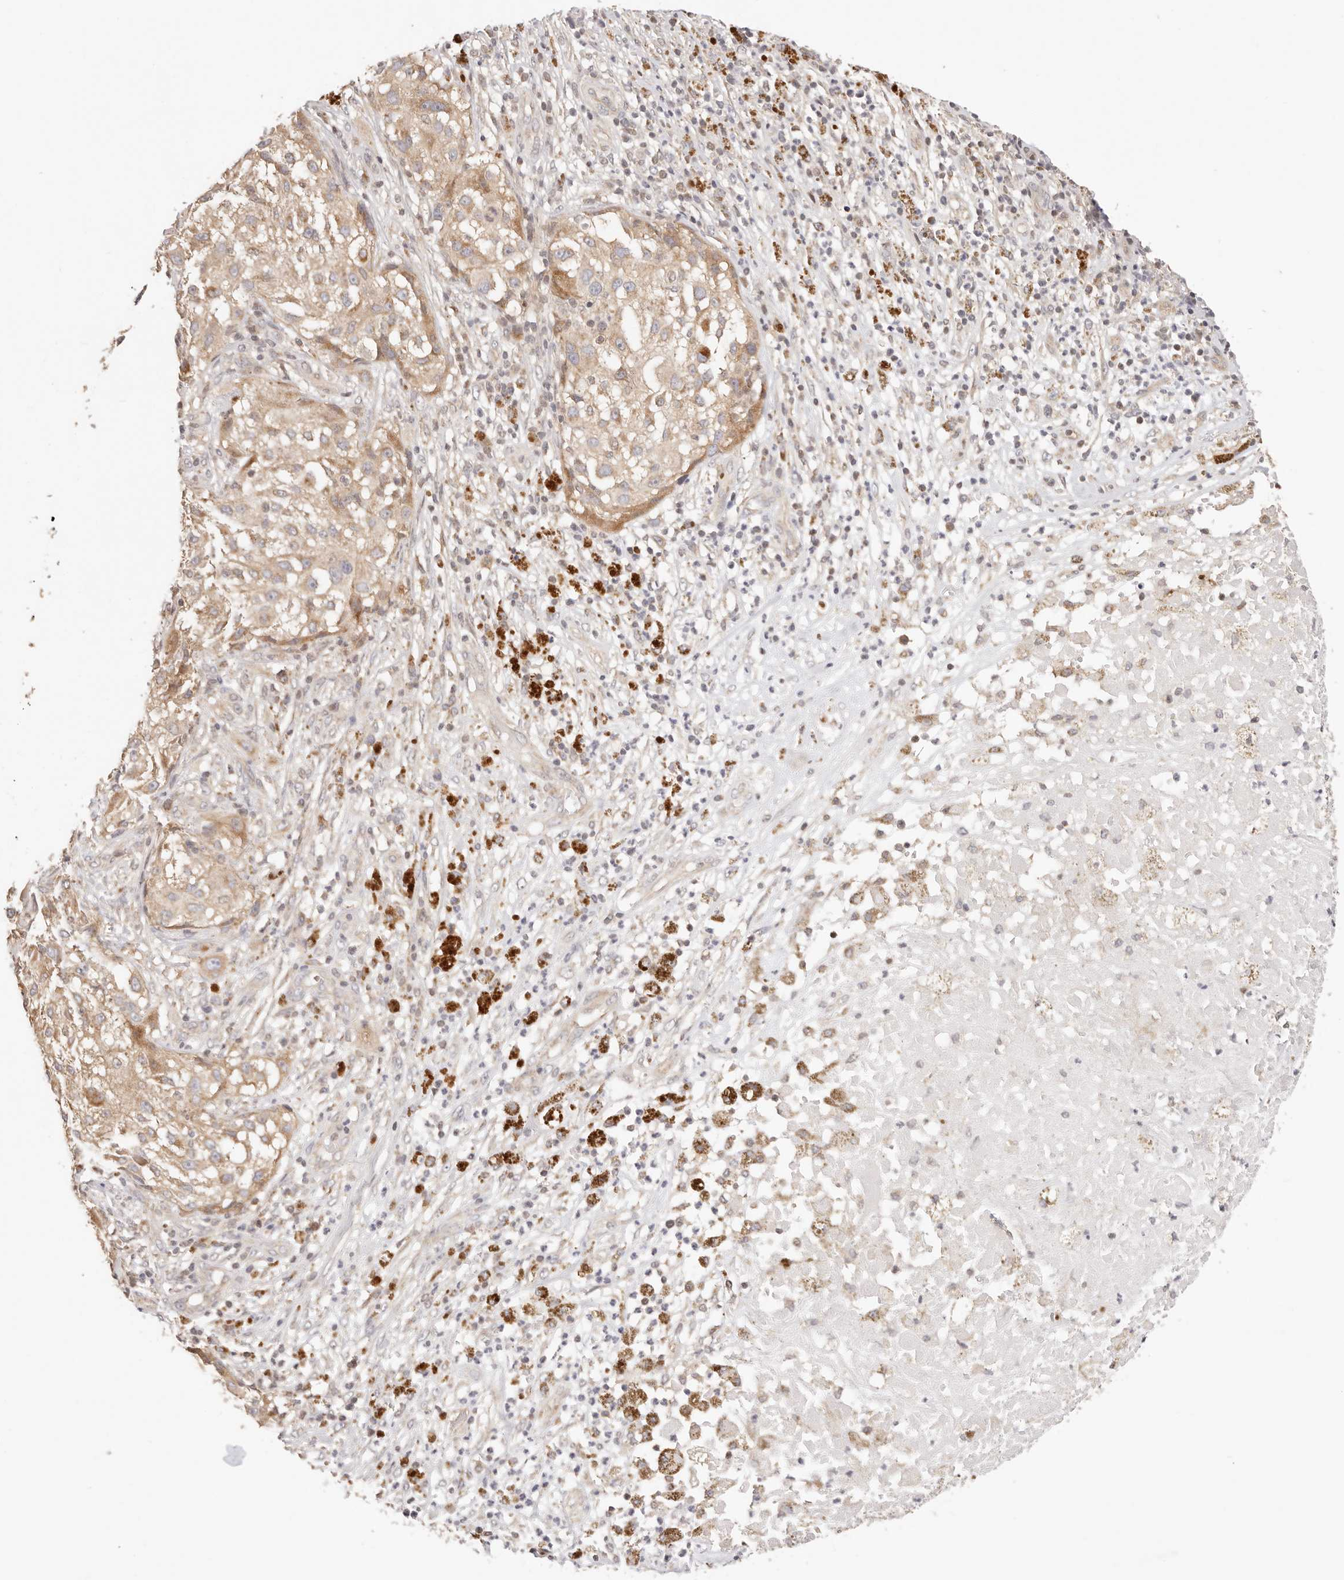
{"staining": {"intensity": "weak", "quantity": ">75%", "location": "cytoplasmic/membranous"}, "tissue": "melanoma", "cell_type": "Tumor cells", "image_type": "cancer", "snomed": [{"axis": "morphology", "description": "Necrosis, NOS"}, {"axis": "morphology", "description": "Malignant melanoma, NOS"}, {"axis": "topography", "description": "Skin"}], "caption": "IHC photomicrograph of malignant melanoma stained for a protein (brown), which demonstrates low levels of weak cytoplasmic/membranous positivity in about >75% of tumor cells.", "gene": "KCMF1", "patient": {"sex": "female", "age": 87}}